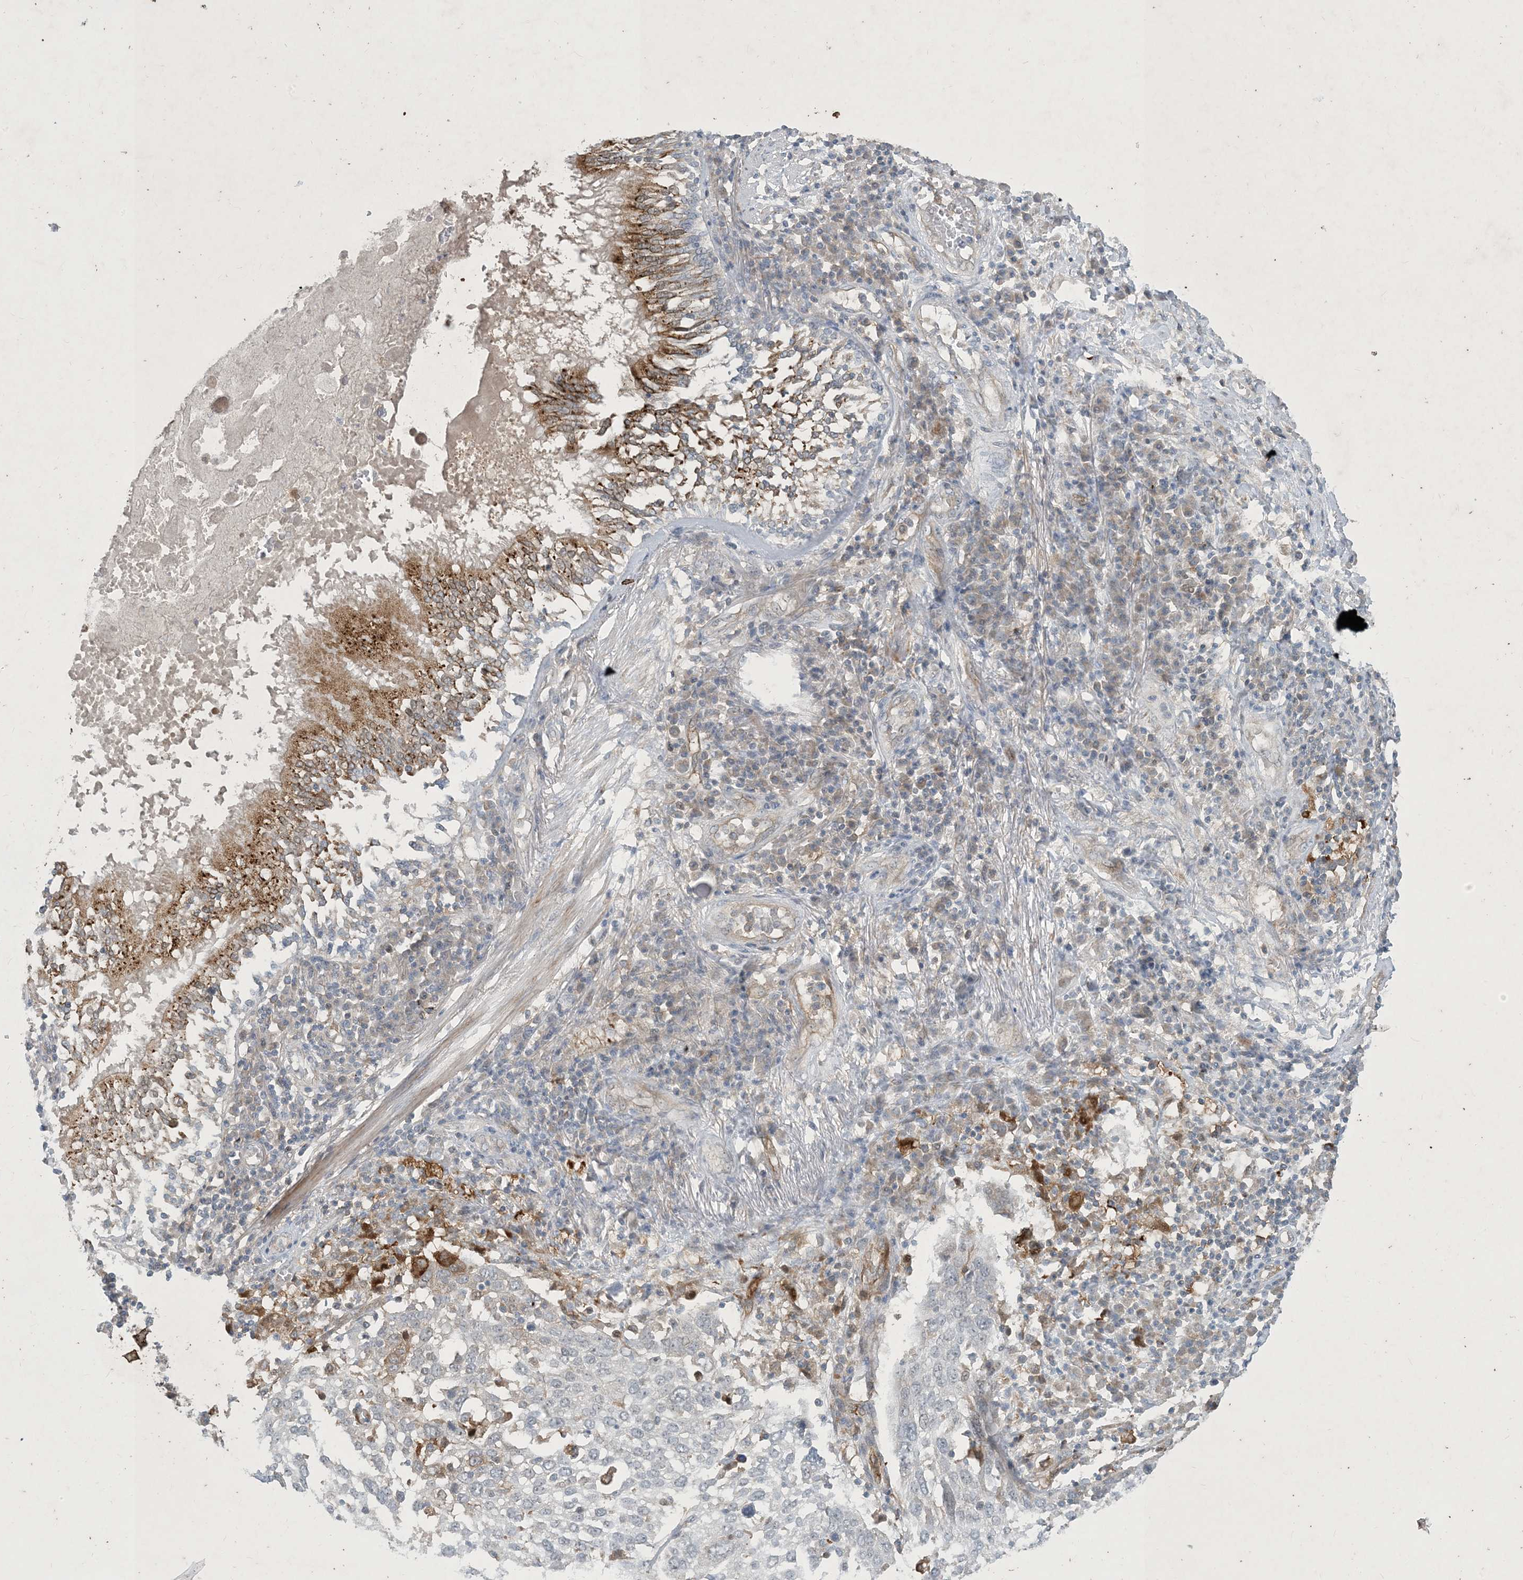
{"staining": {"intensity": "weak", "quantity": "<25%", "location": "cytoplasmic/membranous"}, "tissue": "lung cancer", "cell_type": "Tumor cells", "image_type": "cancer", "snomed": [{"axis": "morphology", "description": "Squamous cell carcinoma, NOS"}, {"axis": "topography", "description": "Lung"}], "caption": "Tumor cells are negative for protein expression in human lung squamous cell carcinoma. (Brightfield microscopy of DAB IHC at high magnification).", "gene": "CDS1", "patient": {"sex": "male", "age": 65}}